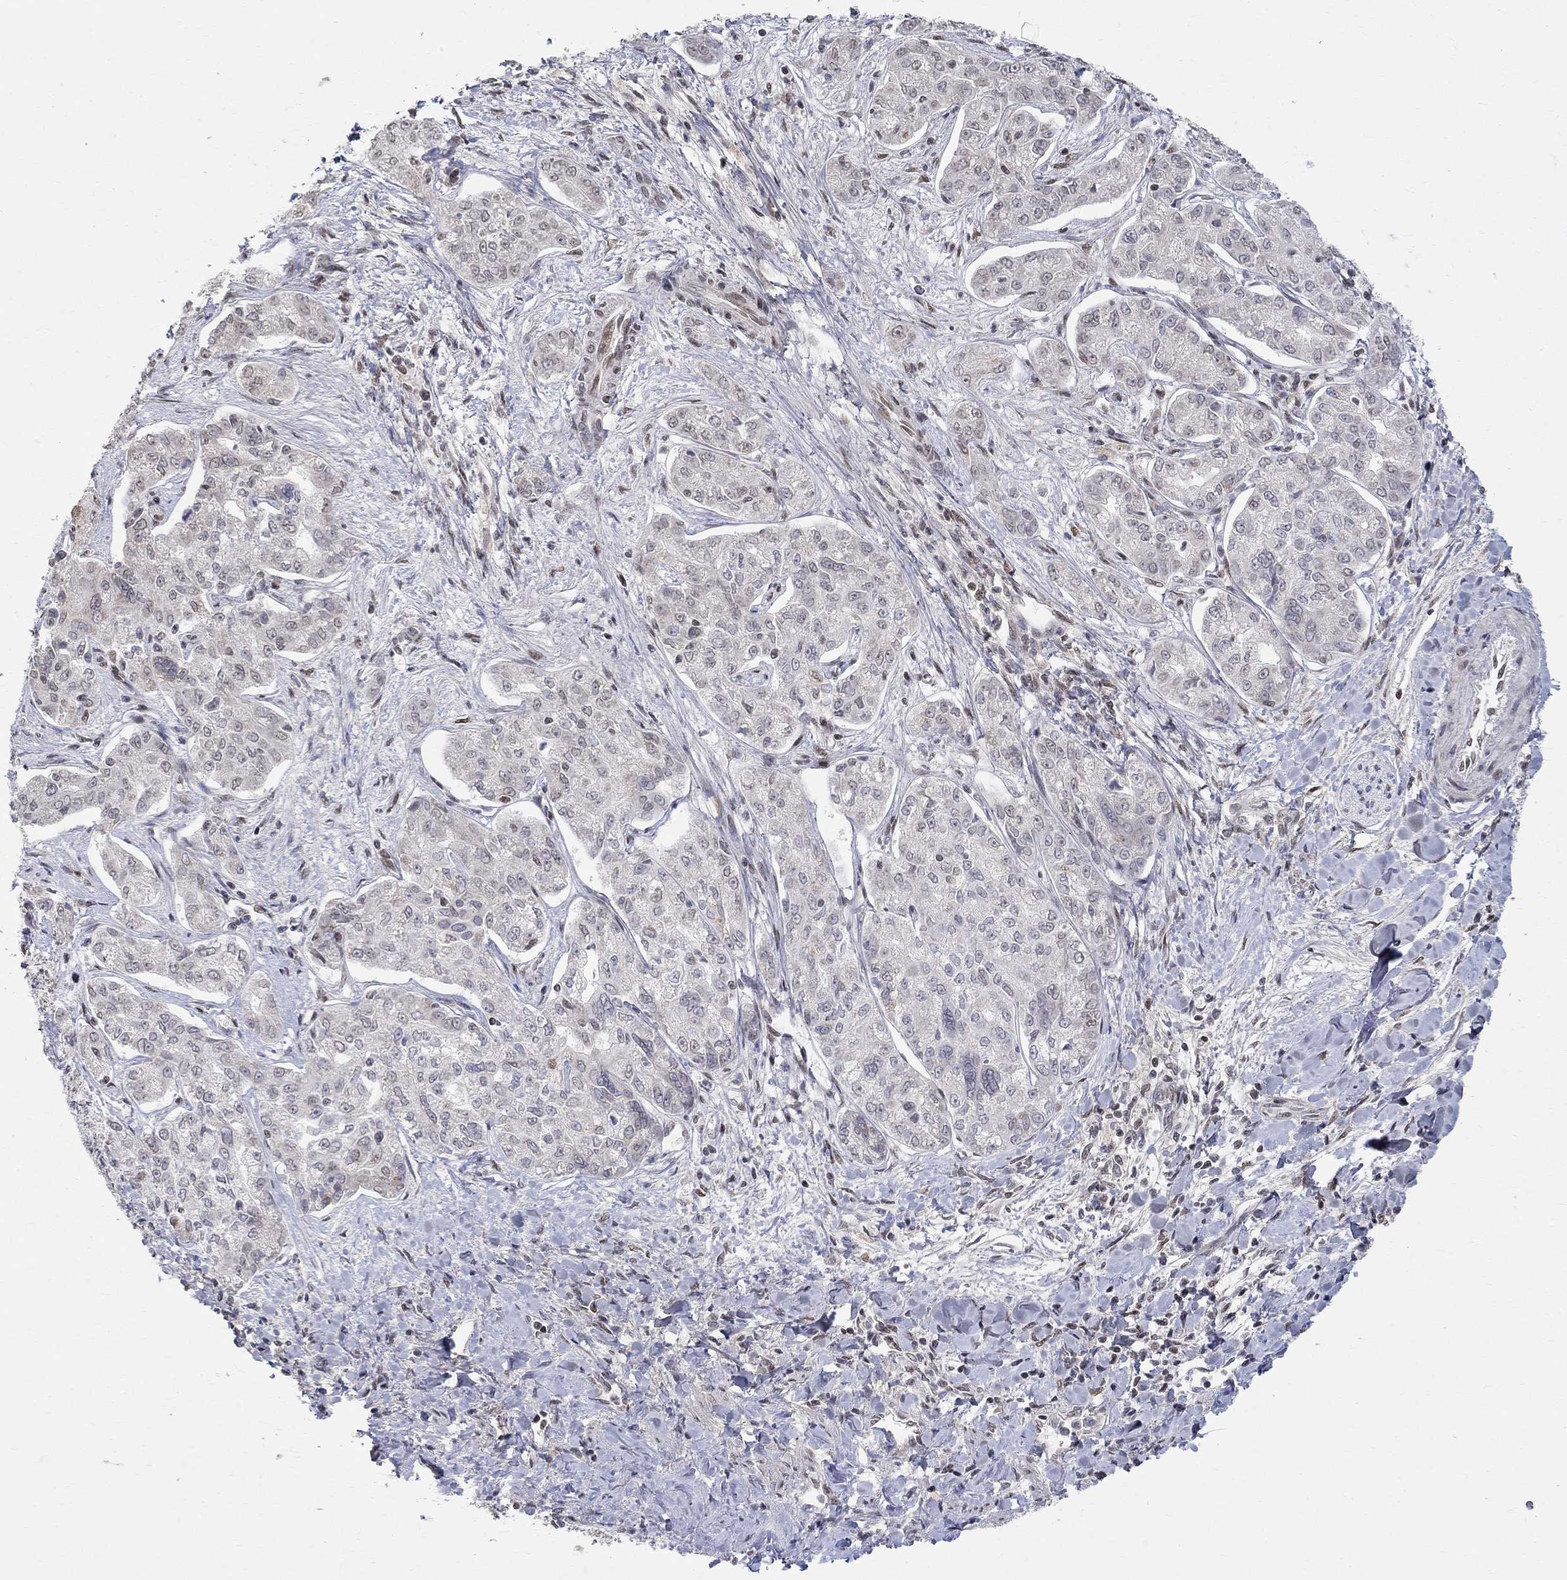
{"staining": {"intensity": "negative", "quantity": "none", "location": "none"}, "tissue": "liver cancer", "cell_type": "Tumor cells", "image_type": "cancer", "snomed": [{"axis": "morphology", "description": "Cholangiocarcinoma"}, {"axis": "topography", "description": "Liver"}], "caption": "Tumor cells show no significant protein staining in cholangiocarcinoma (liver). Brightfield microscopy of IHC stained with DAB (brown) and hematoxylin (blue), captured at high magnification.", "gene": "KLF12", "patient": {"sex": "female", "age": 47}}